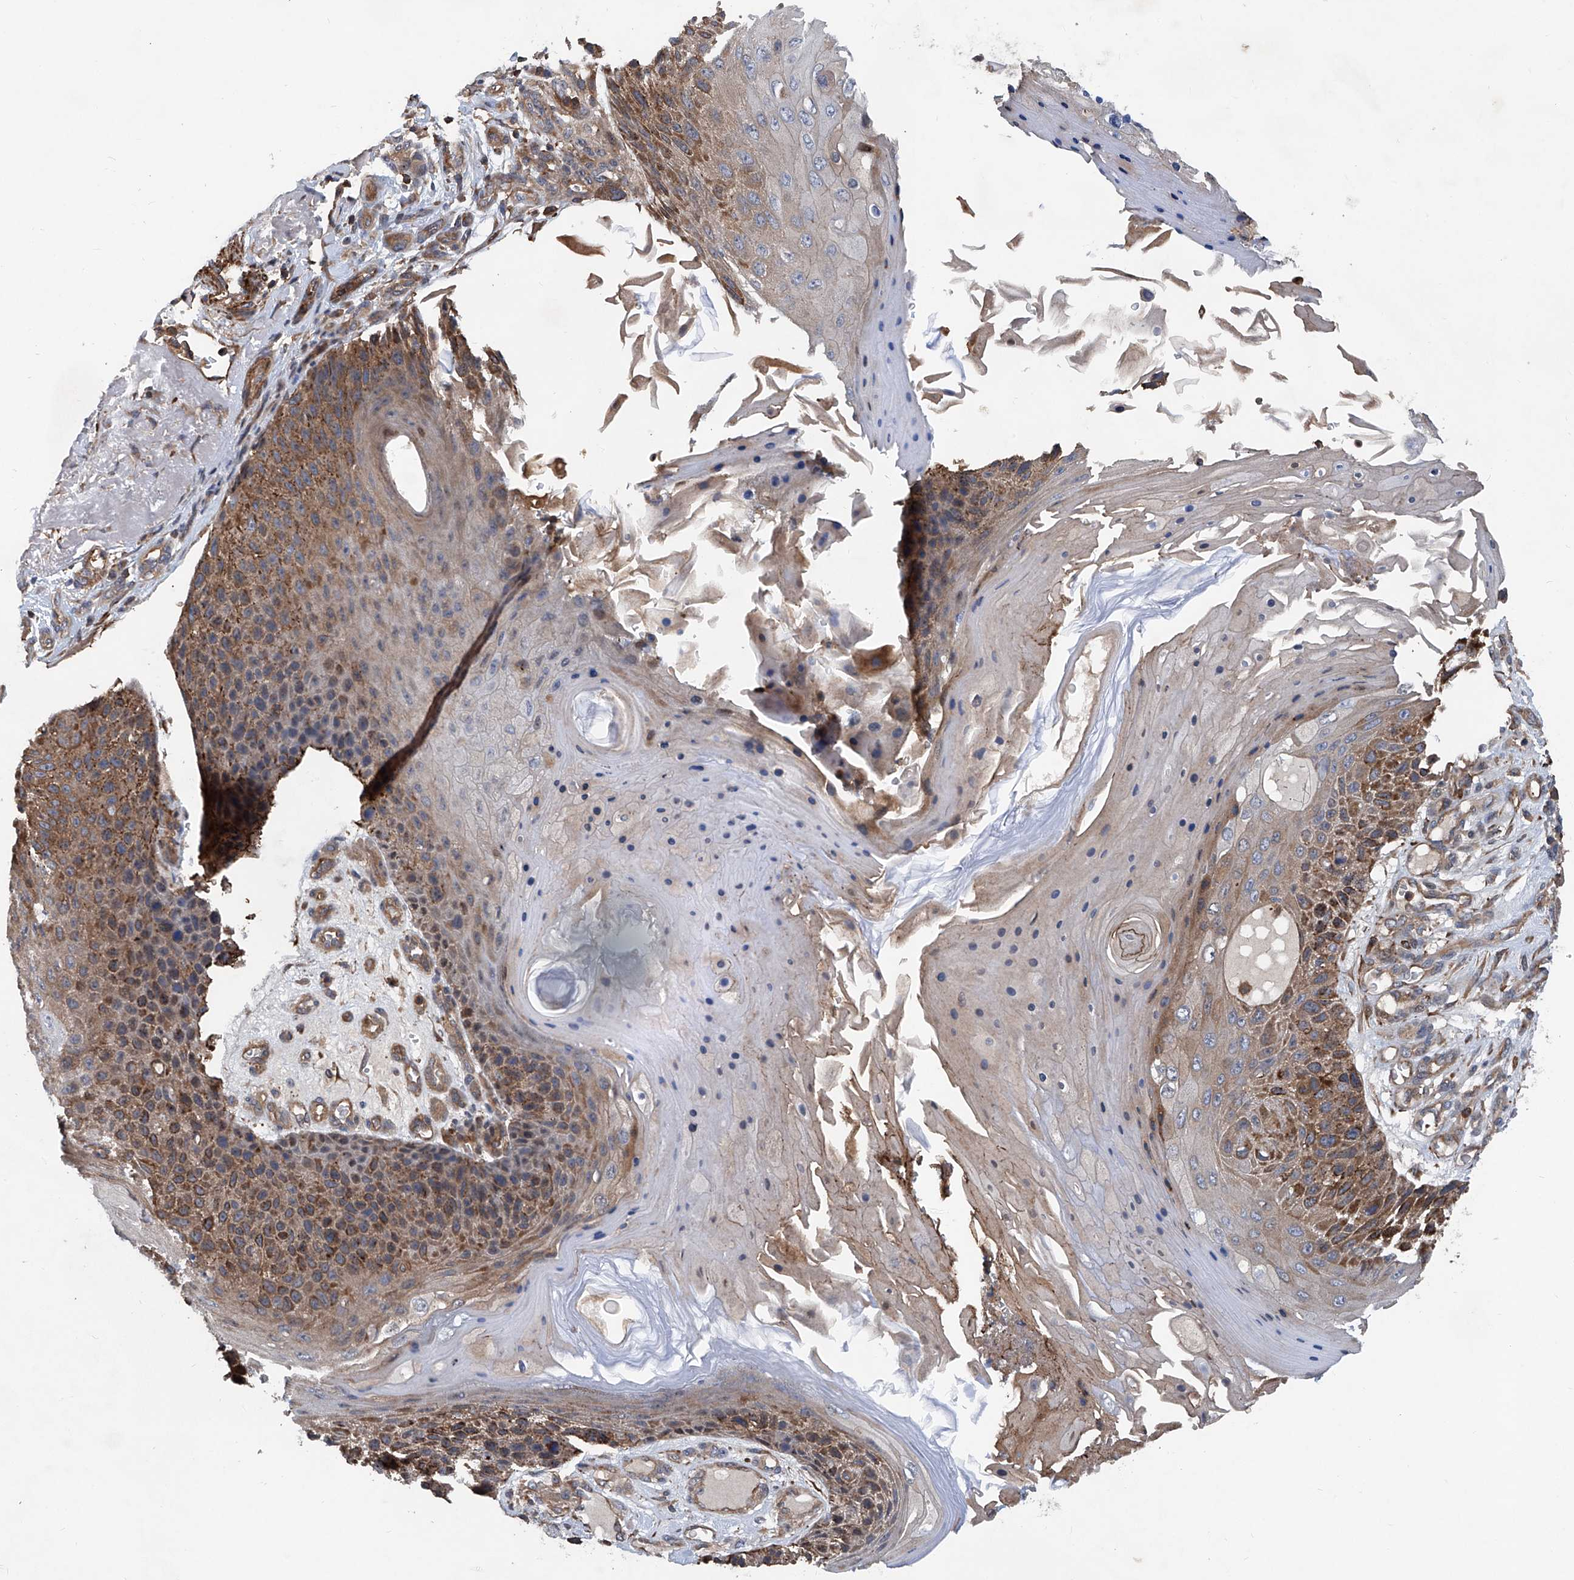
{"staining": {"intensity": "moderate", "quantity": "25%-75%", "location": "cytoplasmic/membranous"}, "tissue": "skin cancer", "cell_type": "Tumor cells", "image_type": "cancer", "snomed": [{"axis": "morphology", "description": "Squamous cell carcinoma, NOS"}, {"axis": "topography", "description": "Skin"}], "caption": "This photomicrograph reveals IHC staining of human skin cancer (squamous cell carcinoma), with medium moderate cytoplasmic/membranous positivity in about 25%-75% of tumor cells.", "gene": "NT5C3A", "patient": {"sex": "female", "age": 88}}